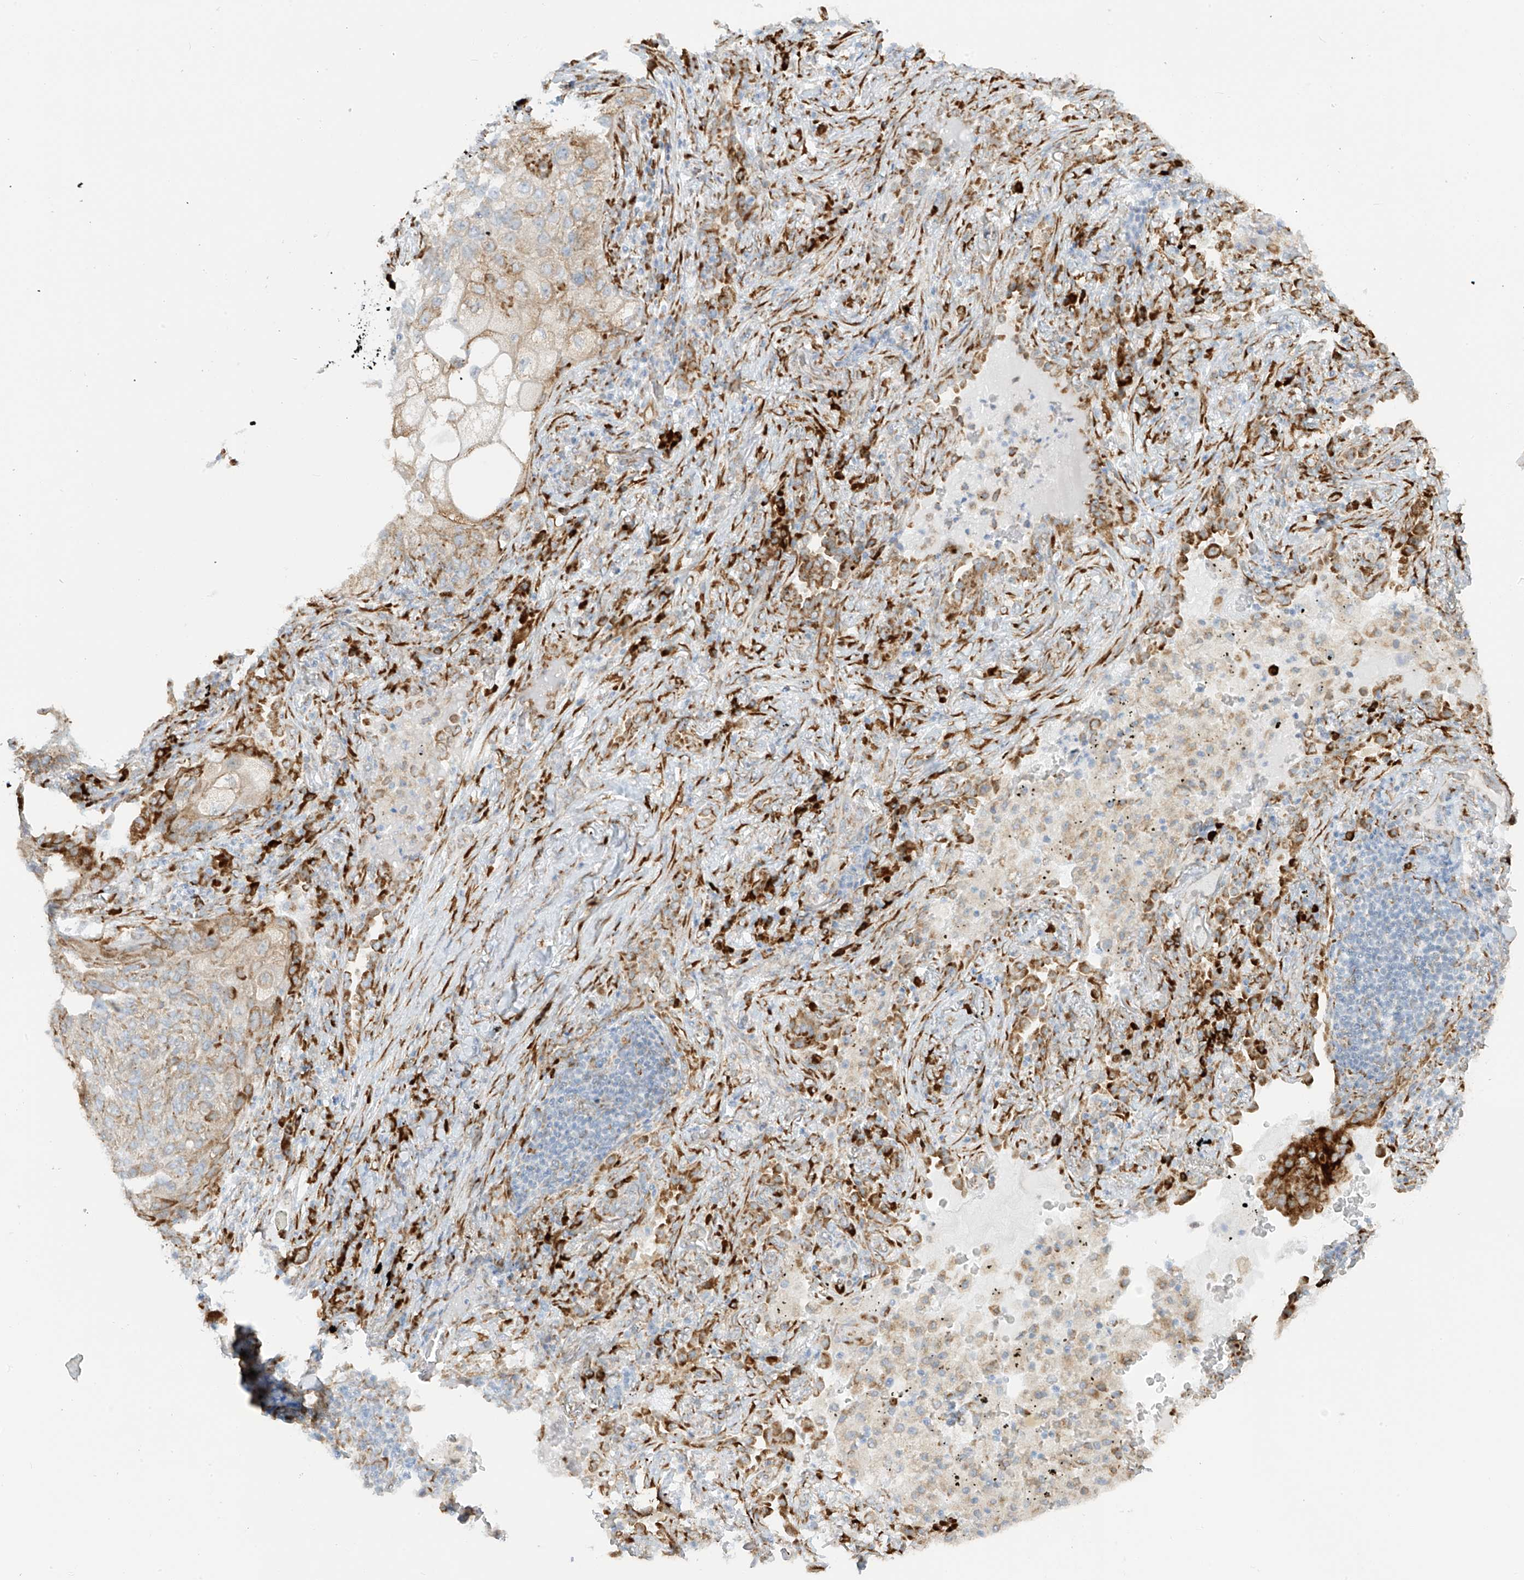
{"staining": {"intensity": "moderate", "quantity": ">75%", "location": "cytoplasmic/membranous"}, "tissue": "lung cancer", "cell_type": "Tumor cells", "image_type": "cancer", "snomed": [{"axis": "morphology", "description": "Squamous cell carcinoma, NOS"}, {"axis": "topography", "description": "Lung"}], "caption": "The immunohistochemical stain shows moderate cytoplasmic/membranous positivity in tumor cells of lung cancer tissue.", "gene": "LRRC59", "patient": {"sex": "female", "age": 63}}